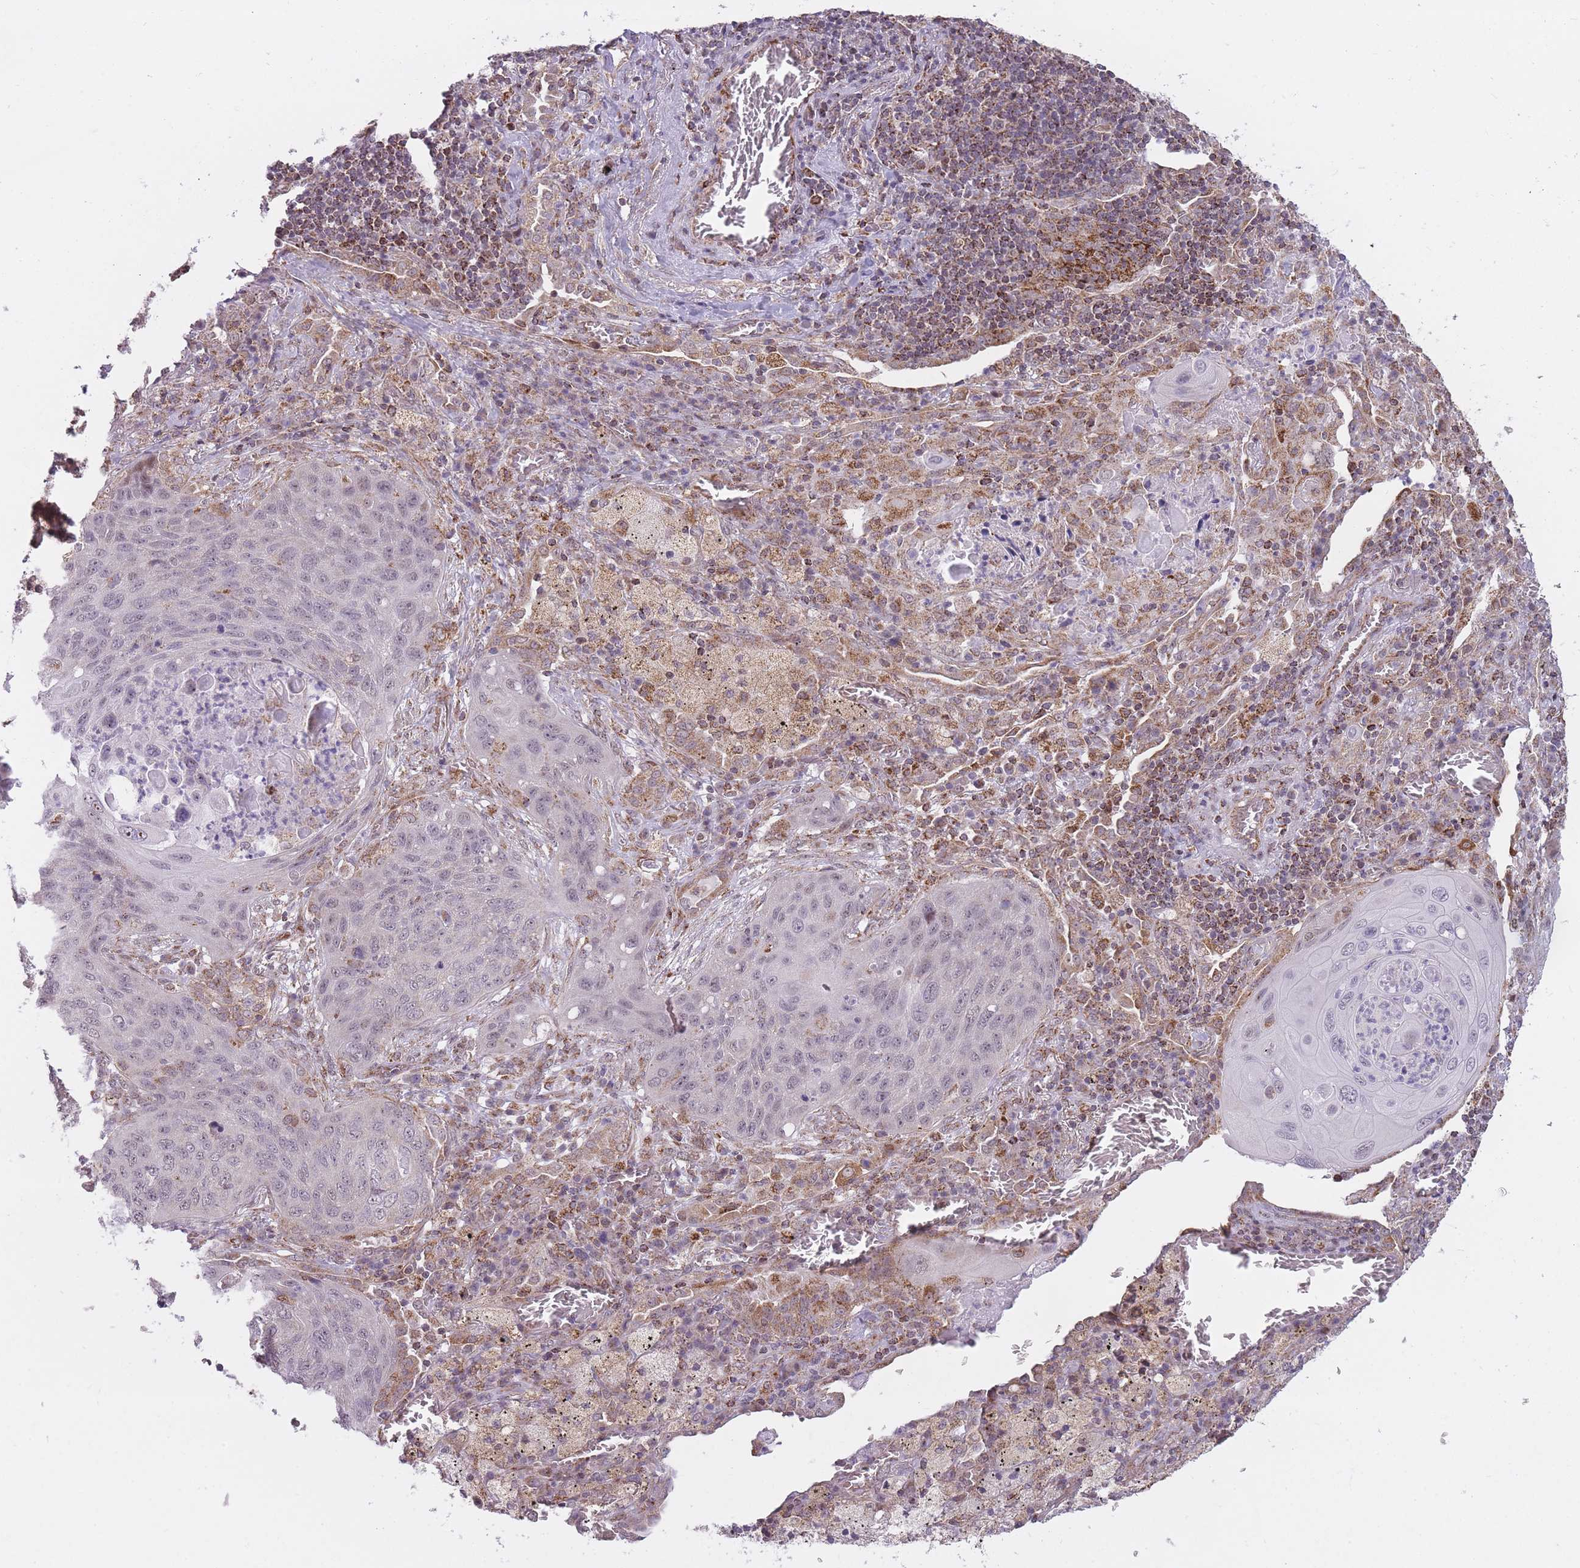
{"staining": {"intensity": "negative", "quantity": "none", "location": "none"}, "tissue": "lung cancer", "cell_type": "Tumor cells", "image_type": "cancer", "snomed": [{"axis": "morphology", "description": "Squamous cell carcinoma, NOS"}, {"axis": "topography", "description": "Lung"}], "caption": "Photomicrograph shows no protein expression in tumor cells of lung cancer (squamous cell carcinoma) tissue.", "gene": "DPYSL4", "patient": {"sex": "female", "age": 63}}